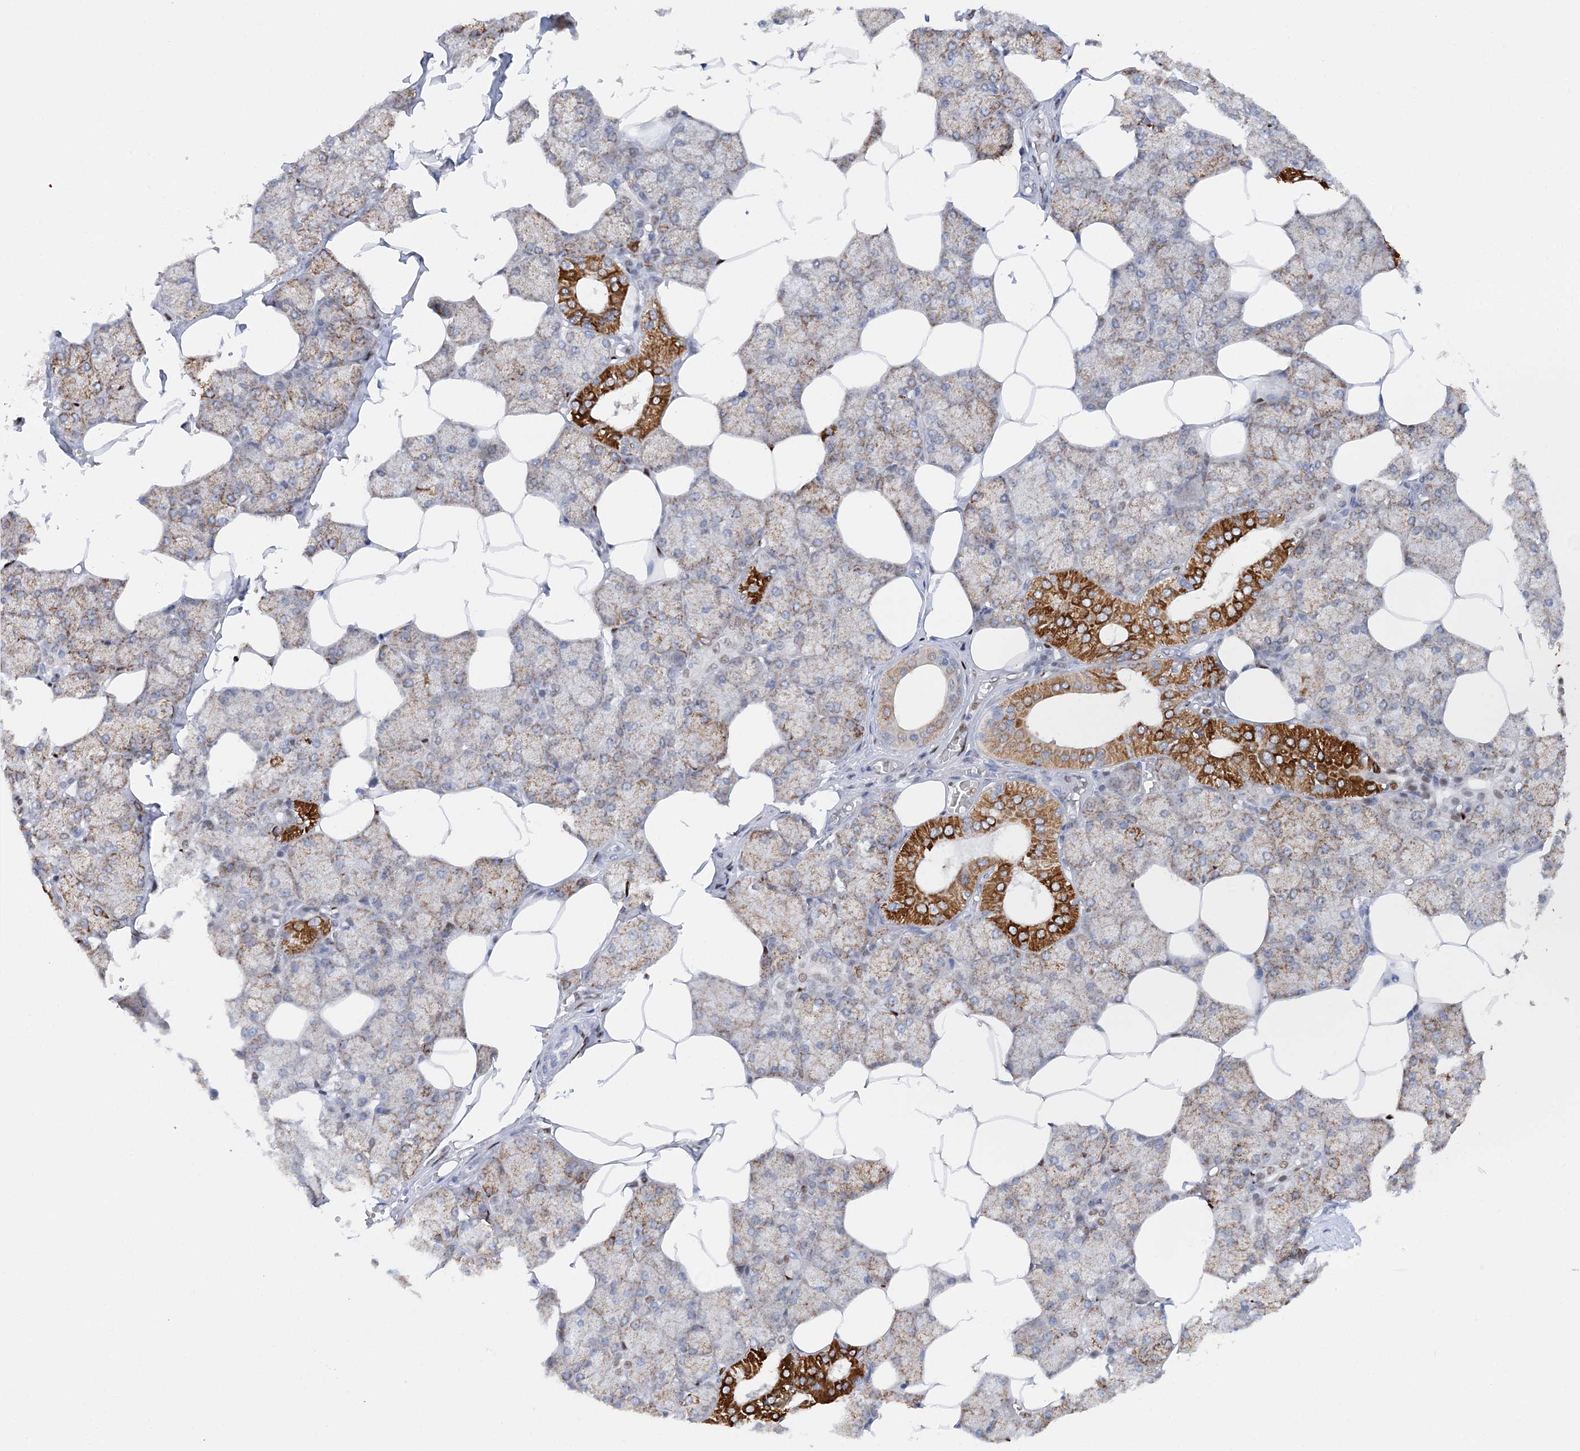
{"staining": {"intensity": "strong", "quantity": "25%-75%", "location": "cytoplasmic/membranous"}, "tissue": "salivary gland", "cell_type": "Glandular cells", "image_type": "normal", "snomed": [{"axis": "morphology", "description": "Normal tissue, NOS"}, {"axis": "topography", "description": "Salivary gland"}], "caption": "Immunohistochemistry (IHC) (DAB (3,3'-diaminobenzidine)) staining of unremarkable salivary gland exhibits strong cytoplasmic/membranous protein positivity in approximately 25%-75% of glandular cells.", "gene": "NIT2", "patient": {"sex": "male", "age": 62}}